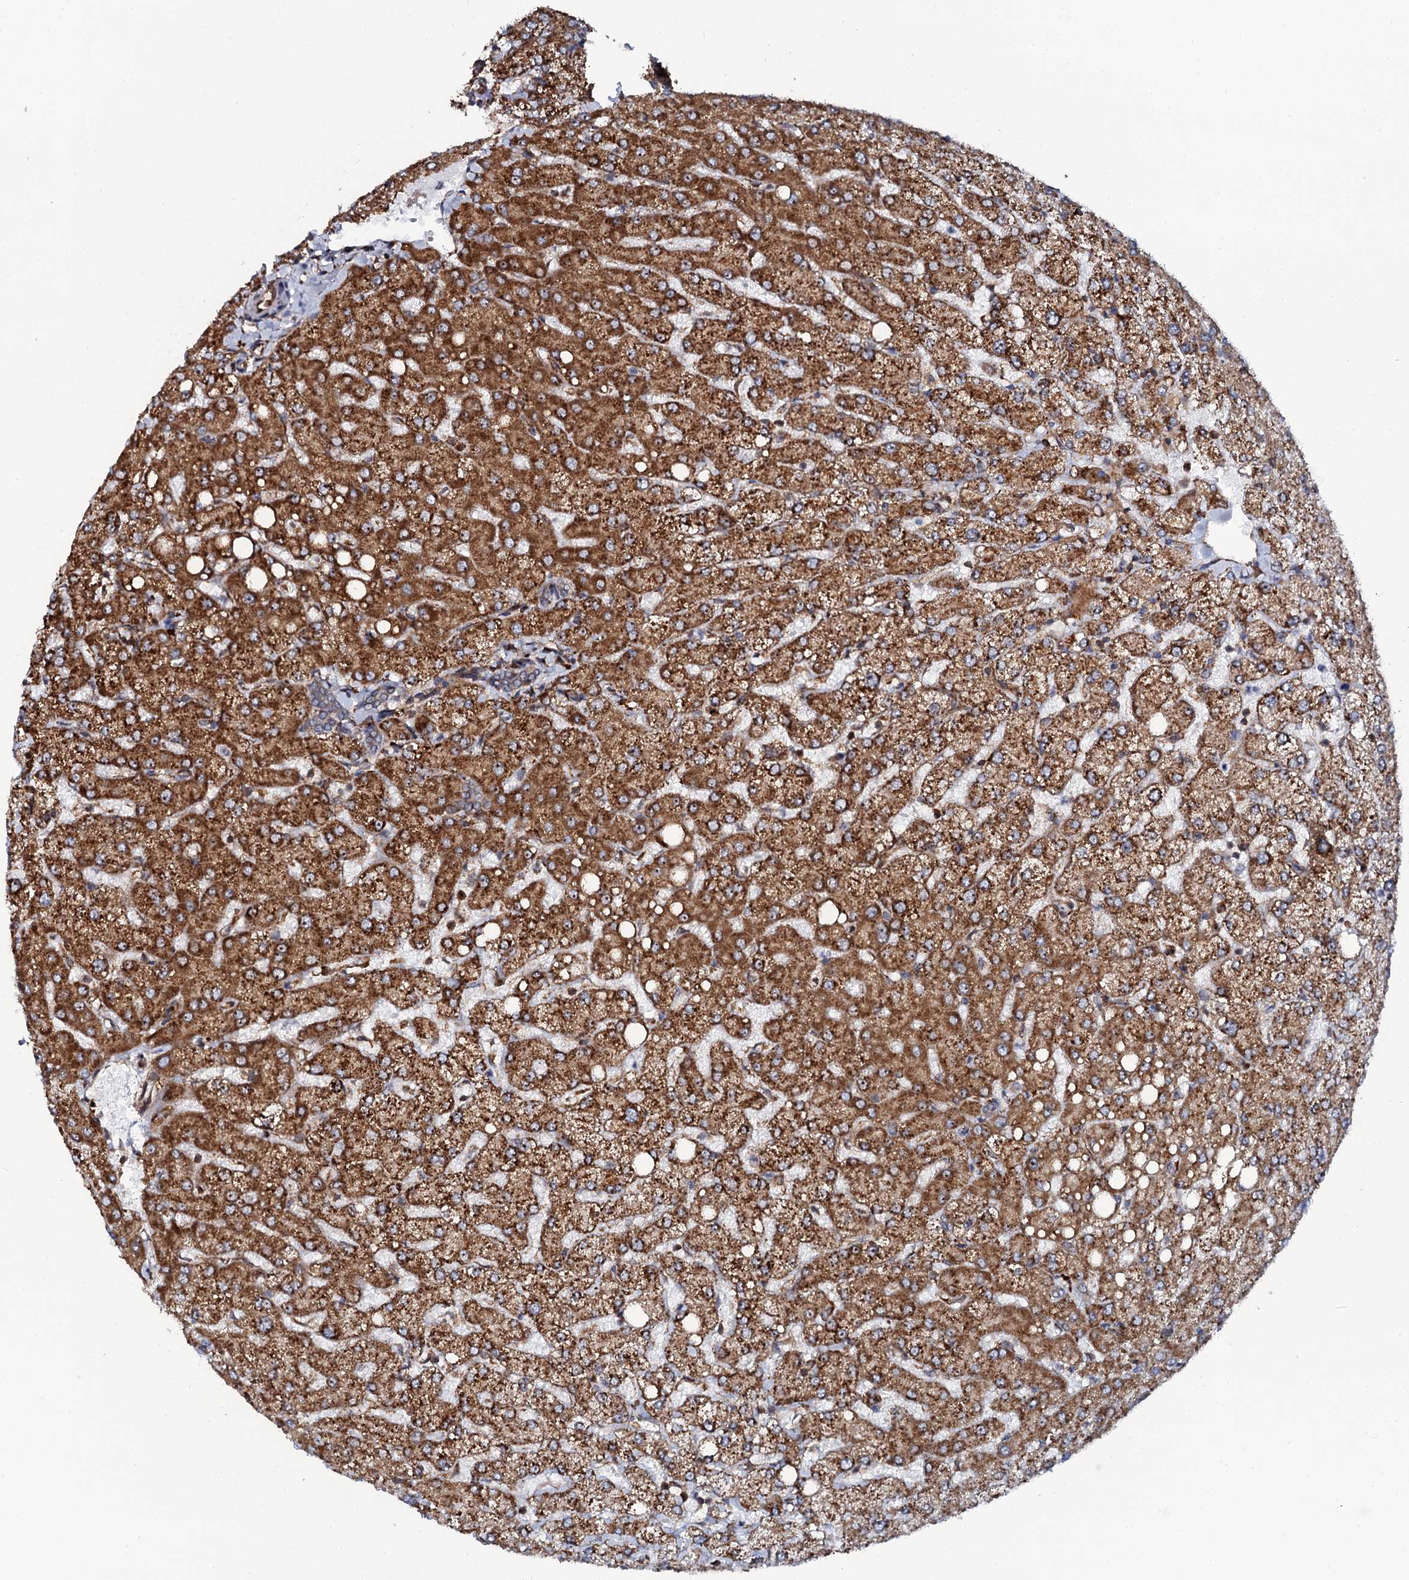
{"staining": {"intensity": "weak", "quantity": "25%-75%", "location": "cytoplasmic/membranous"}, "tissue": "liver", "cell_type": "Cholangiocytes", "image_type": "normal", "snomed": [{"axis": "morphology", "description": "Normal tissue, NOS"}, {"axis": "topography", "description": "Liver"}], "caption": "Cholangiocytes reveal low levels of weak cytoplasmic/membranous staining in about 25%-75% of cells in normal human liver. Using DAB (brown) and hematoxylin (blue) stains, captured at high magnification using brightfield microscopy.", "gene": "SPTY2D1", "patient": {"sex": "female", "age": 54}}